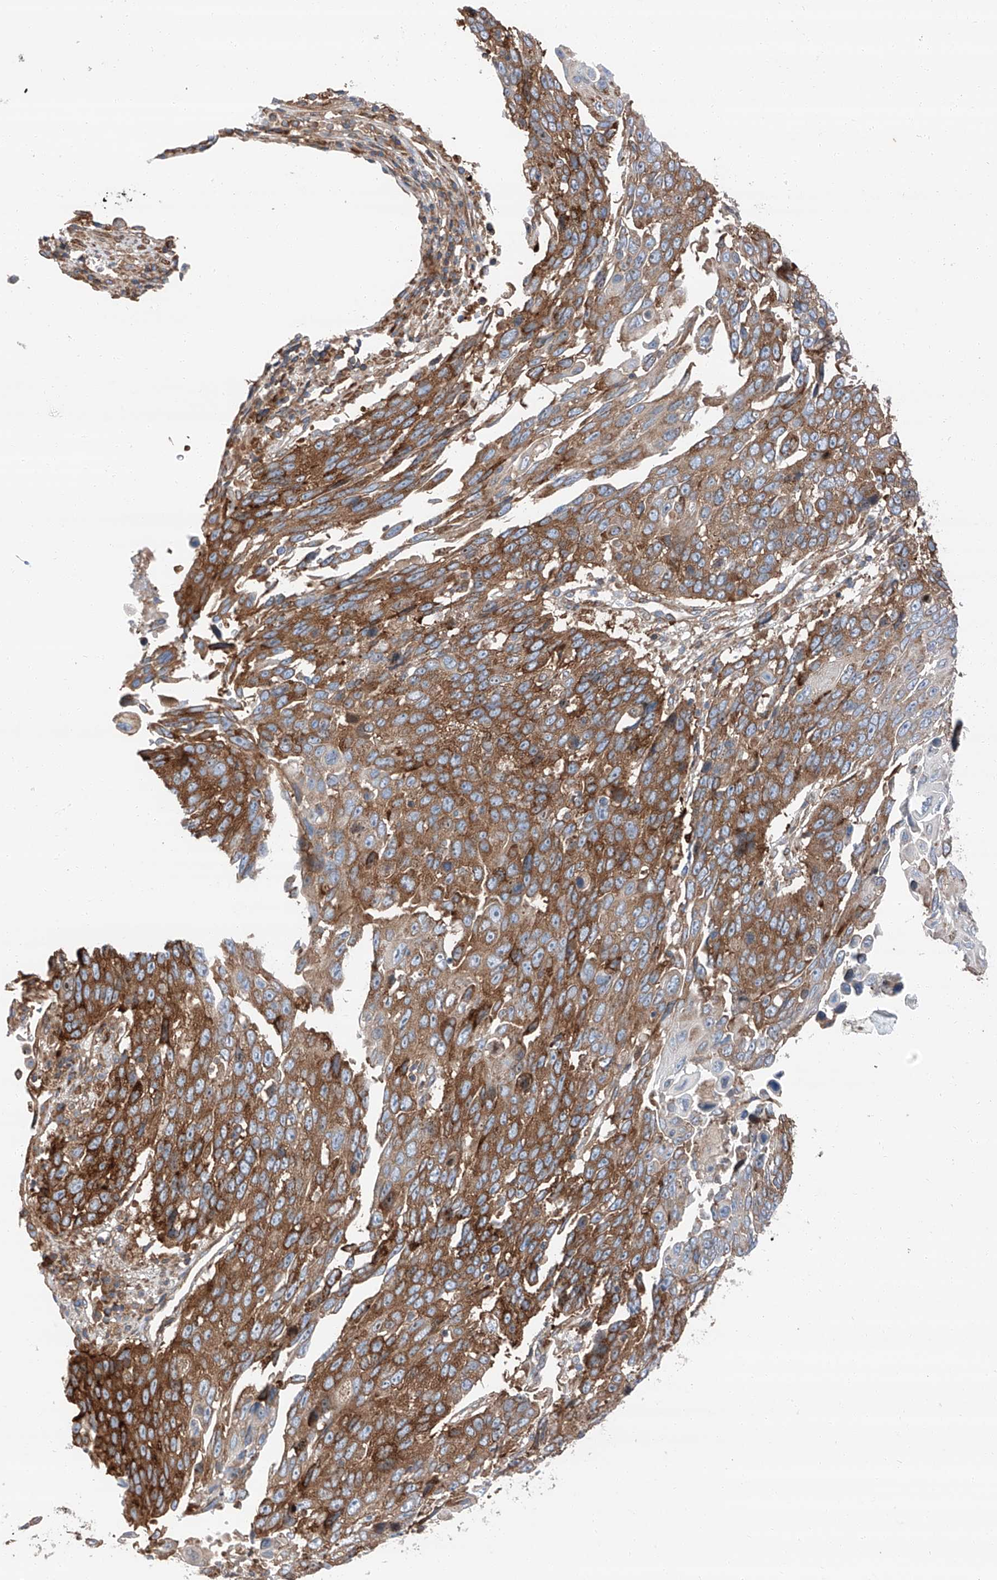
{"staining": {"intensity": "moderate", "quantity": ">75%", "location": "cytoplasmic/membranous"}, "tissue": "lung cancer", "cell_type": "Tumor cells", "image_type": "cancer", "snomed": [{"axis": "morphology", "description": "Squamous cell carcinoma, NOS"}, {"axis": "topography", "description": "Lung"}], "caption": "Moderate cytoplasmic/membranous positivity for a protein is appreciated in about >75% of tumor cells of lung squamous cell carcinoma using IHC.", "gene": "ZC3H15", "patient": {"sex": "male", "age": 66}}